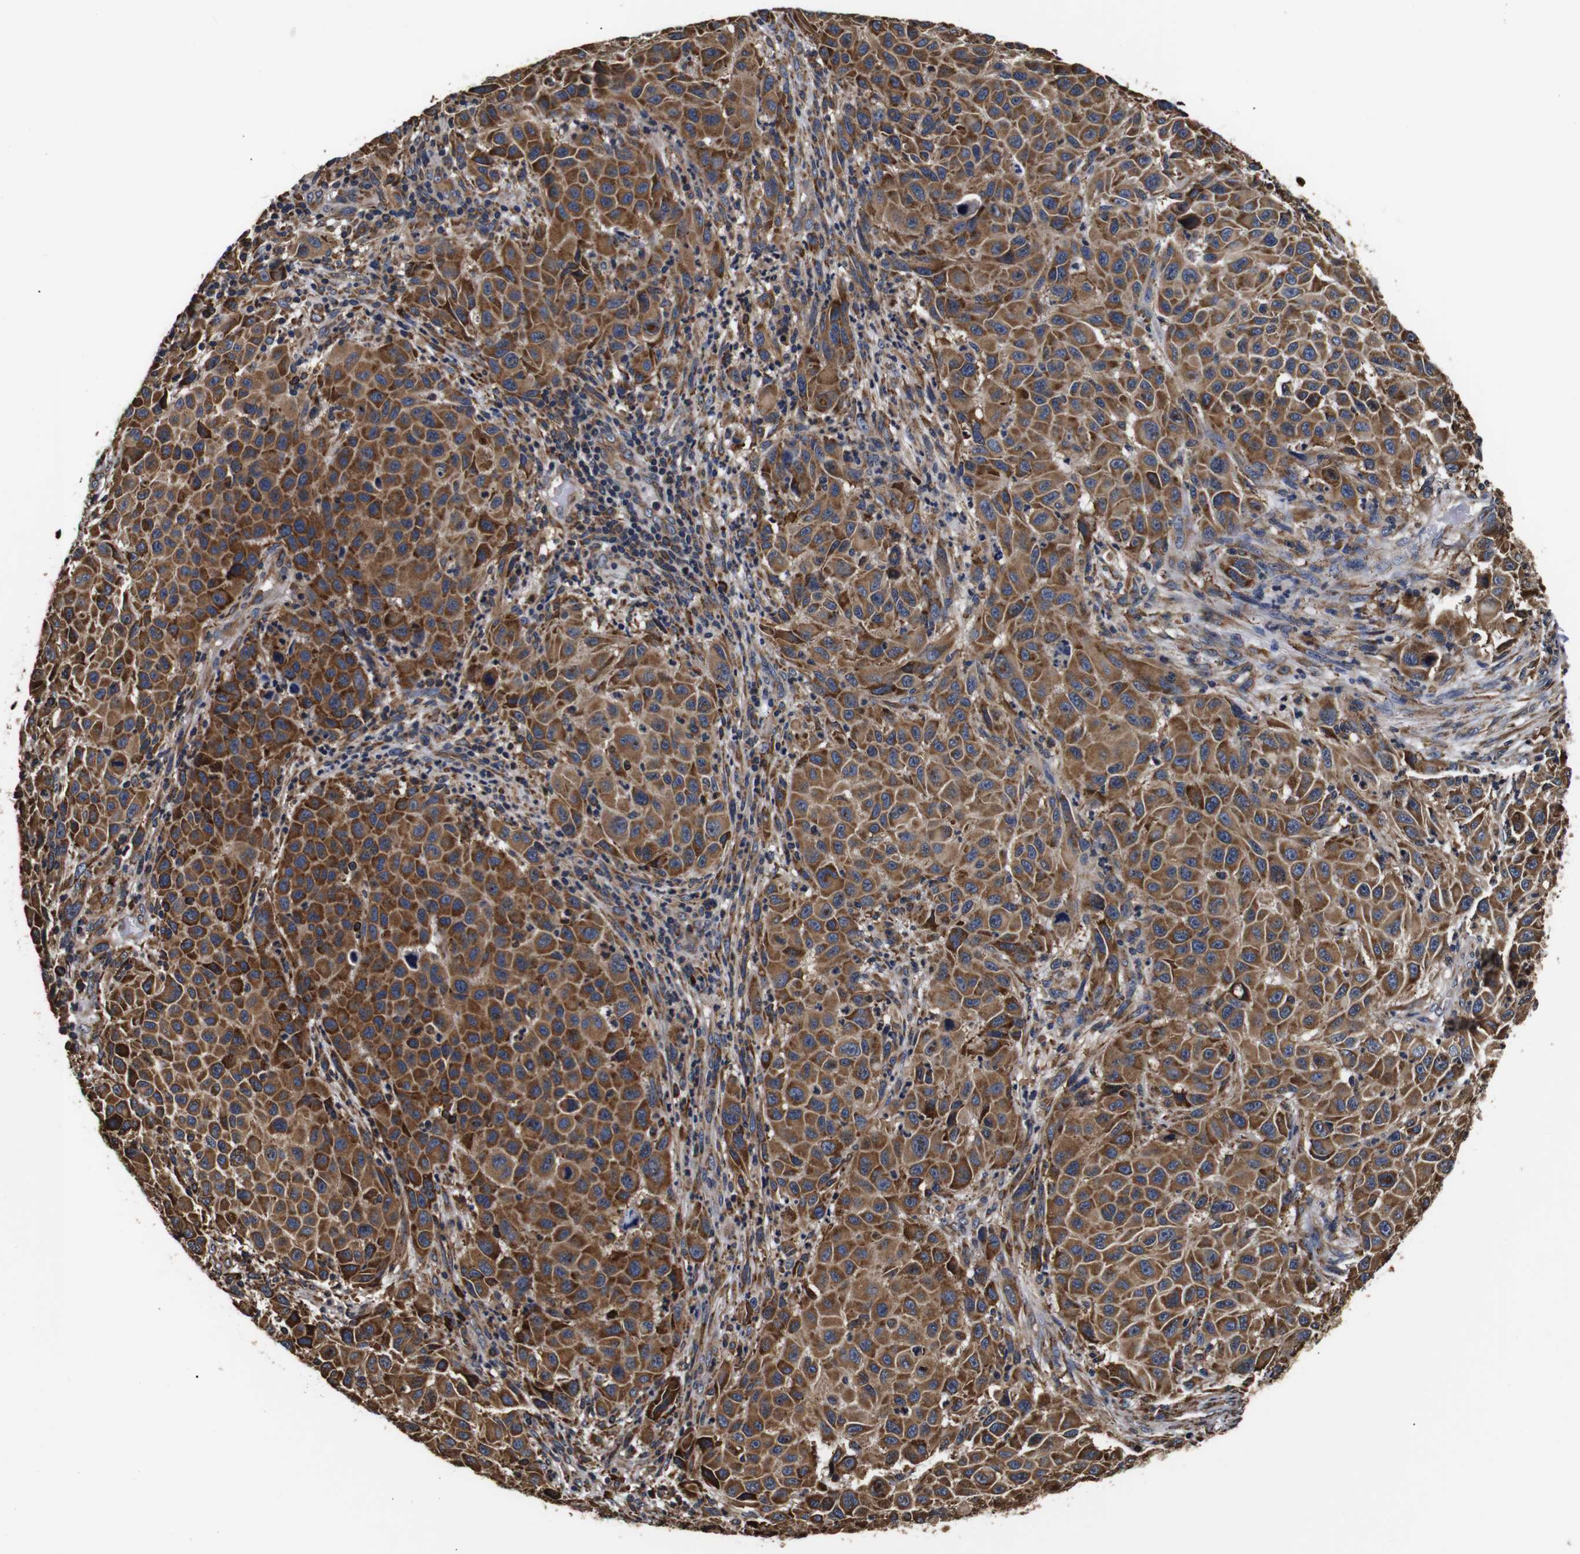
{"staining": {"intensity": "moderate", "quantity": ">75%", "location": "cytoplasmic/membranous"}, "tissue": "melanoma", "cell_type": "Tumor cells", "image_type": "cancer", "snomed": [{"axis": "morphology", "description": "Malignant melanoma, Metastatic site"}, {"axis": "topography", "description": "Lymph node"}], "caption": "Protein expression by immunohistochemistry (IHC) displays moderate cytoplasmic/membranous expression in approximately >75% of tumor cells in melanoma. (DAB IHC, brown staining for protein, blue staining for nuclei).", "gene": "HHIP", "patient": {"sex": "male", "age": 61}}